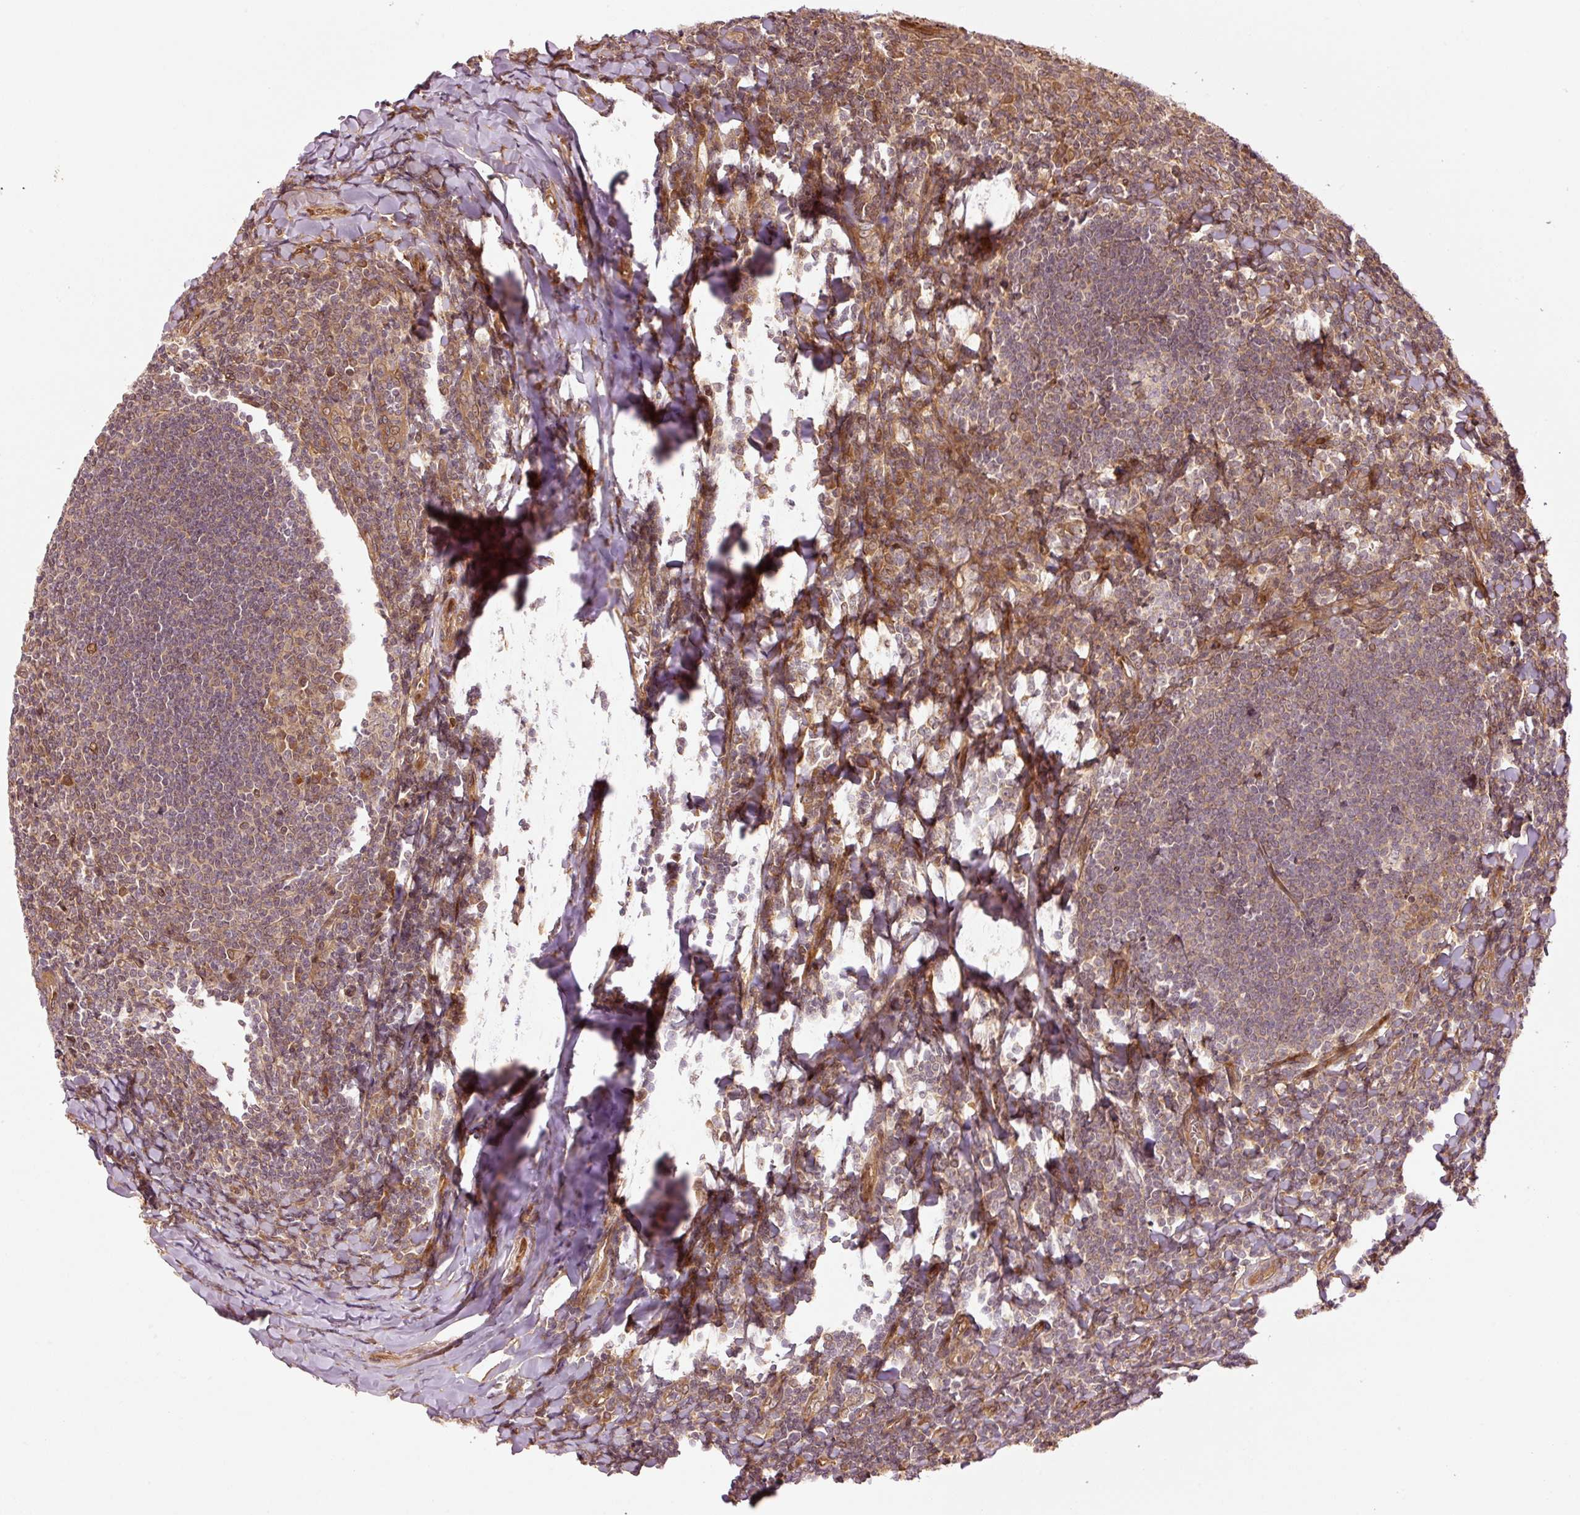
{"staining": {"intensity": "negative", "quantity": "none", "location": "none"}, "tissue": "tonsil", "cell_type": "Germinal center cells", "image_type": "normal", "snomed": [{"axis": "morphology", "description": "Normal tissue, NOS"}, {"axis": "topography", "description": "Tonsil"}], "caption": "This histopathology image is of normal tonsil stained with immunohistochemistry (IHC) to label a protein in brown with the nuclei are counter-stained blue. There is no expression in germinal center cells.", "gene": "OXER1", "patient": {"sex": "male", "age": 27}}